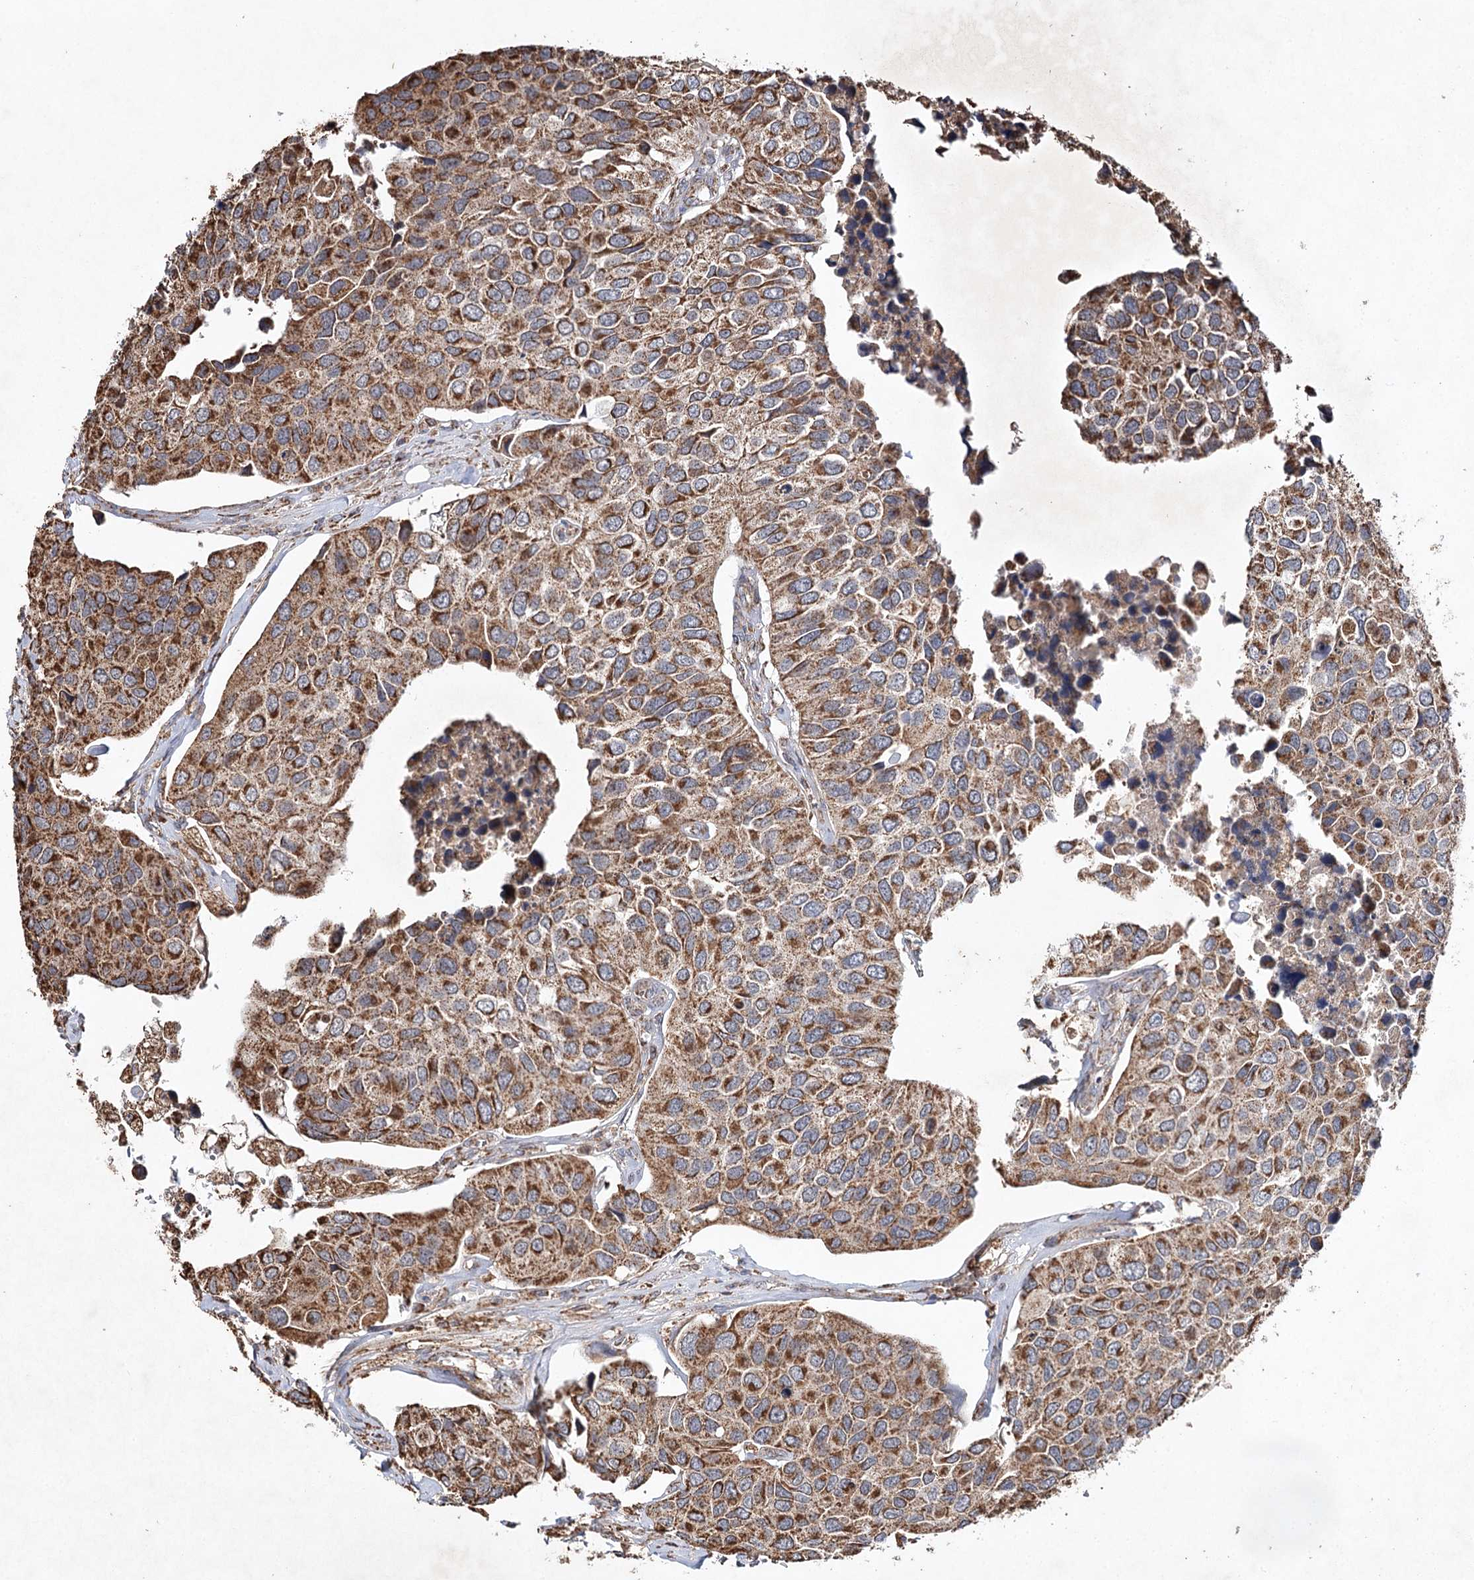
{"staining": {"intensity": "moderate", "quantity": ">75%", "location": "cytoplasmic/membranous"}, "tissue": "urothelial cancer", "cell_type": "Tumor cells", "image_type": "cancer", "snomed": [{"axis": "morphology", "description": "Urothelial carcinoma, High grade"}, {"axis": "topography", "description": "Urinary bladder"}], "caption": "Immunohistochemistry (DAB) staining of urothelial cancer demonstrates moderate cytoplasmic/membranous protein positivity in approximately >75% of tumor cells.", "gene": "PIK3CB", "patient": {"sex": "male", "age": 74}}